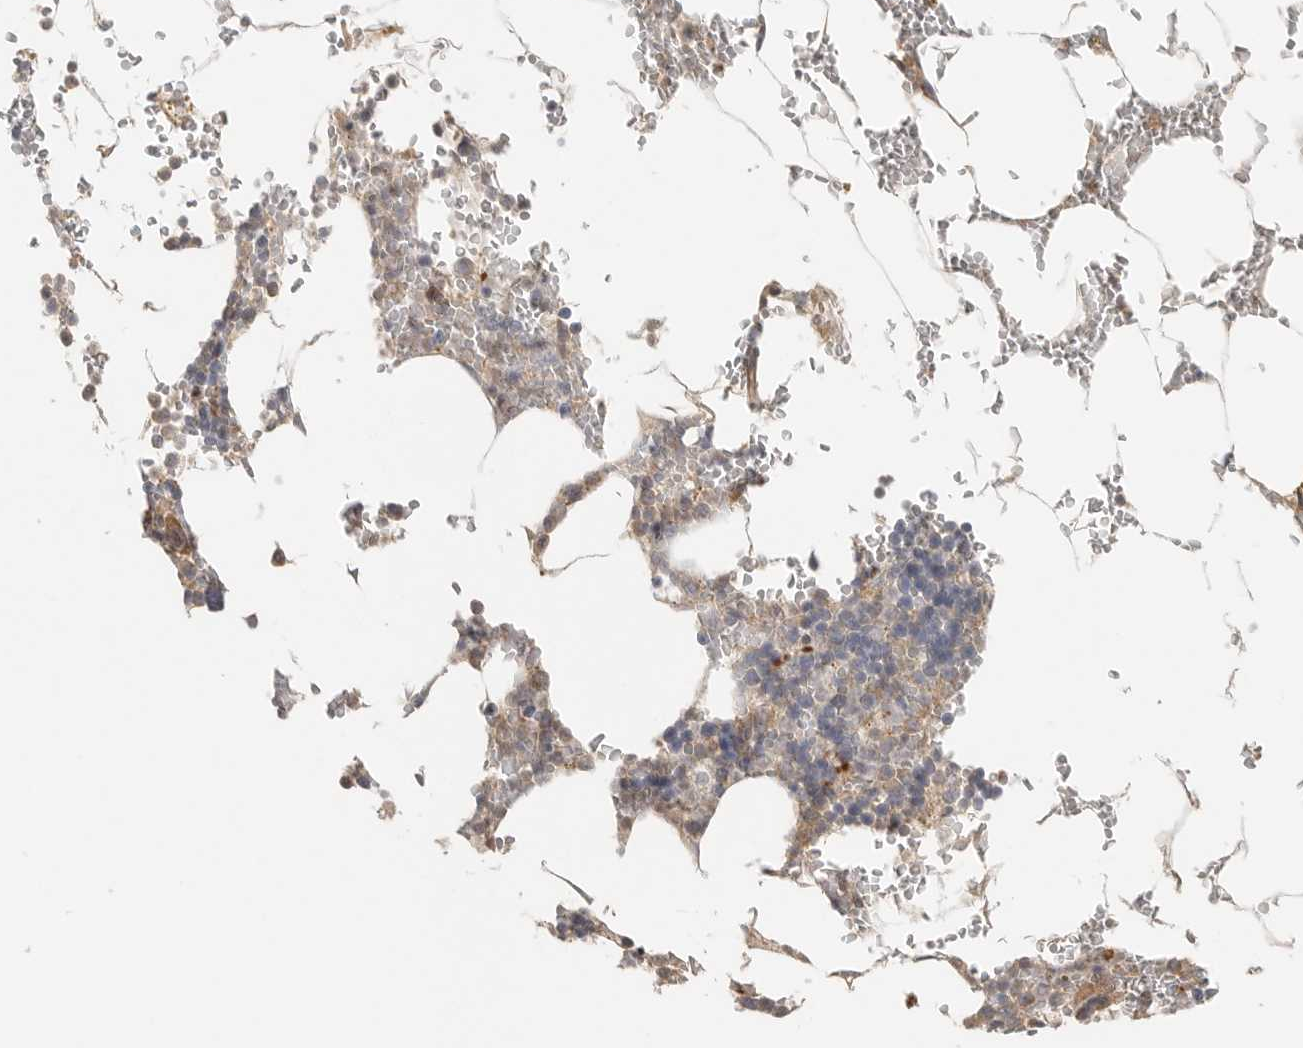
{"staining": {"intensity": "weak", "quantity": "<25%", "location": "cytoplasmic/membranous"}, "tissue": "bone marrow", "cell_type": "Hematopoietic cells", "image_type": "normal", "snomed": [{"axis": "morphology", "description": "Normal tissue, NOS"}, {"axis": "topography", "description": "Bone marrow"}], "caption": "Histopathology image shows no significant protein staining in hematopoietic cells of normal bone marrow. (DAB (3,3'-diaminobenzidine) immunohistochemistry (IHC) visualized using brightfield microscopy, high magnification).", "gene": "HDAC6", "patient": {"sex": "male", "age": 70}}